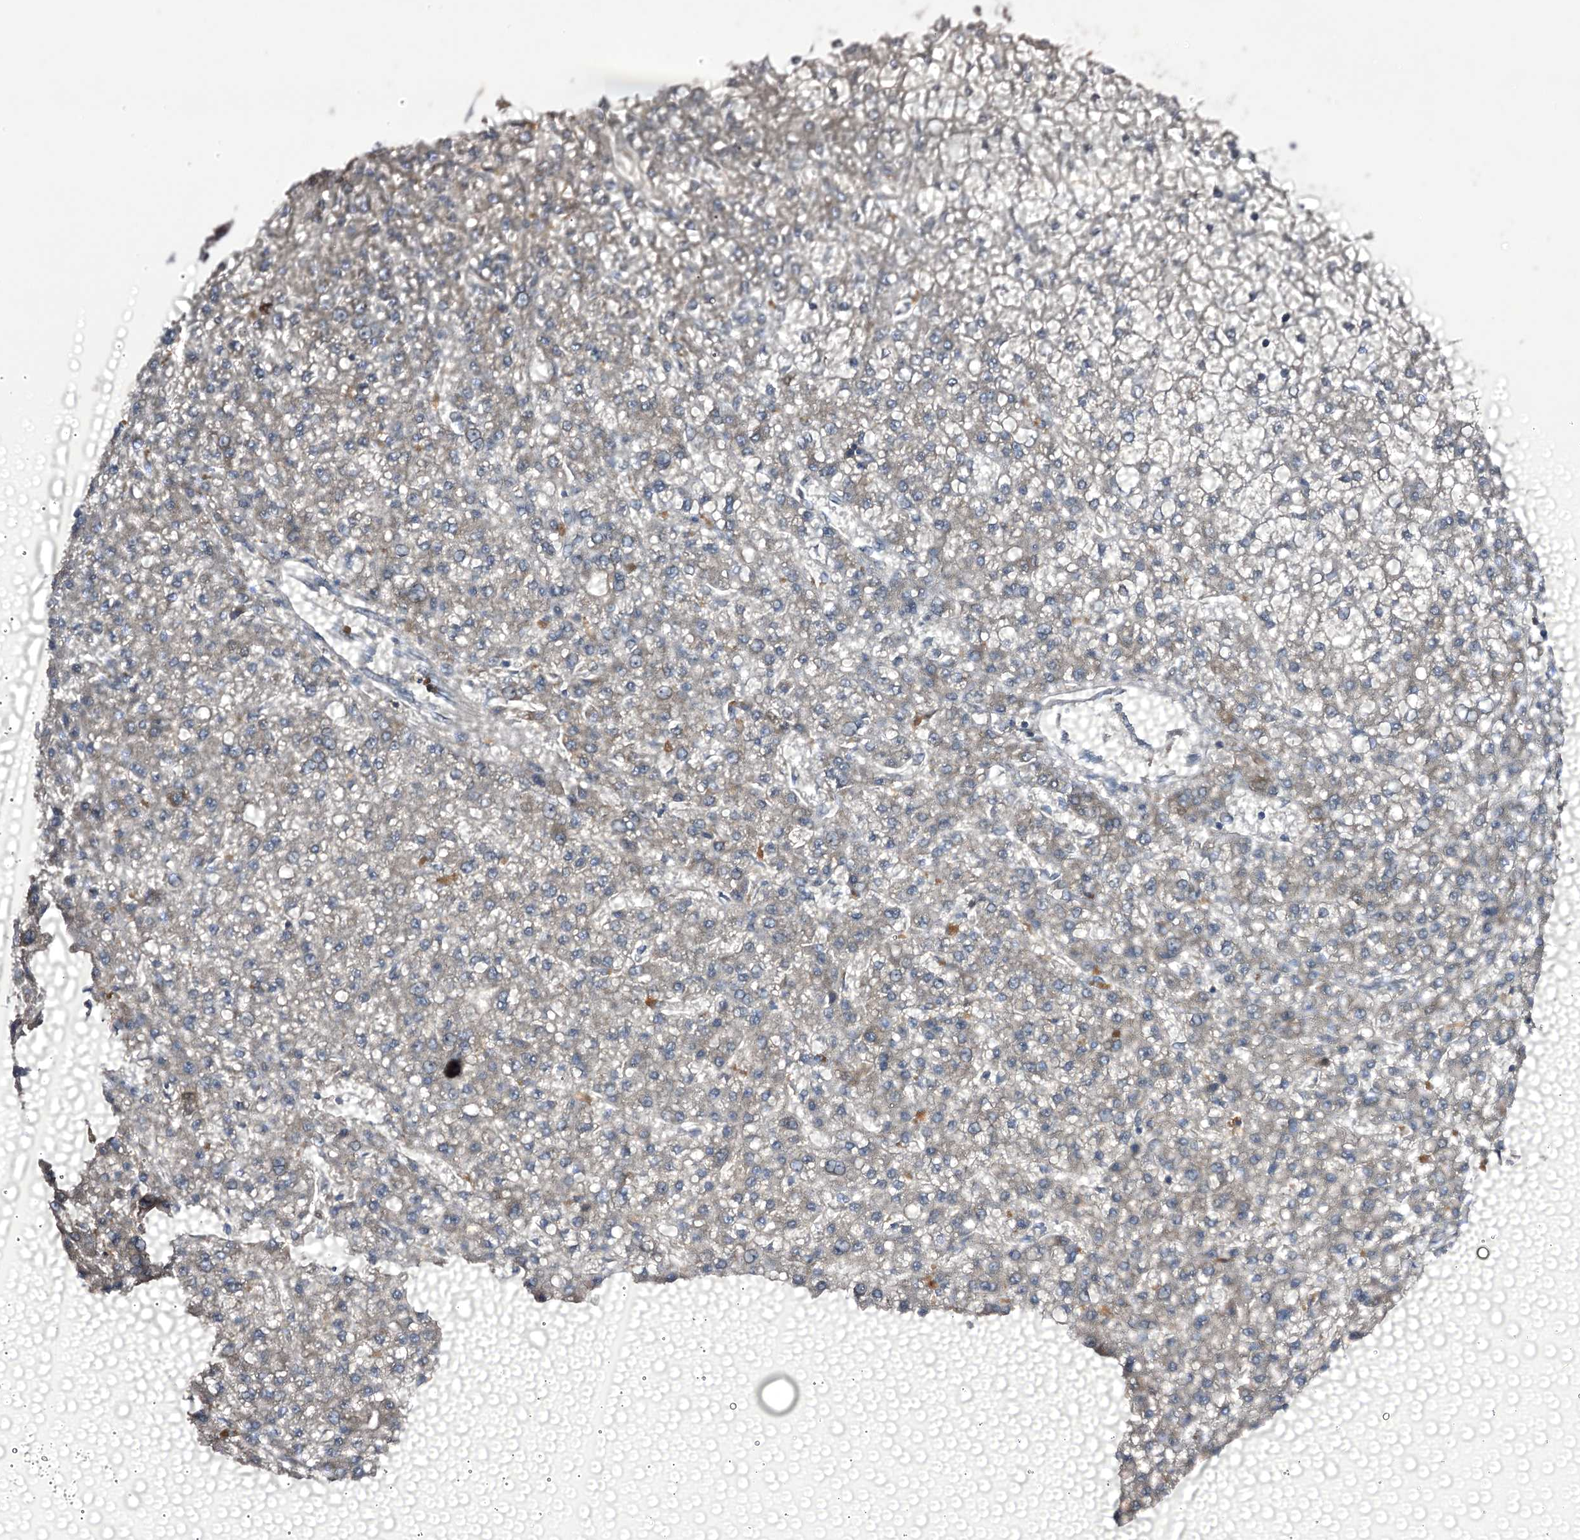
{"staining": {"intensity": "negative", "quantity": "none", "location": "none"}, "tissue": "liver cancer", "cell_type": "Tumor cells", "image_type": "cancer", "snomed": [{"axis": "morphology", "description": "Carcinoma, Hepatocellular, NOS"}, {"axis": "topography", "description": "Liver"}], "caption": "Protein analysis of liver hepatocellular carcinoma reveals no significant staining in tumor cells.", "gene": "NCAPD2", "patient": {"sex": "male", "age": 67}}